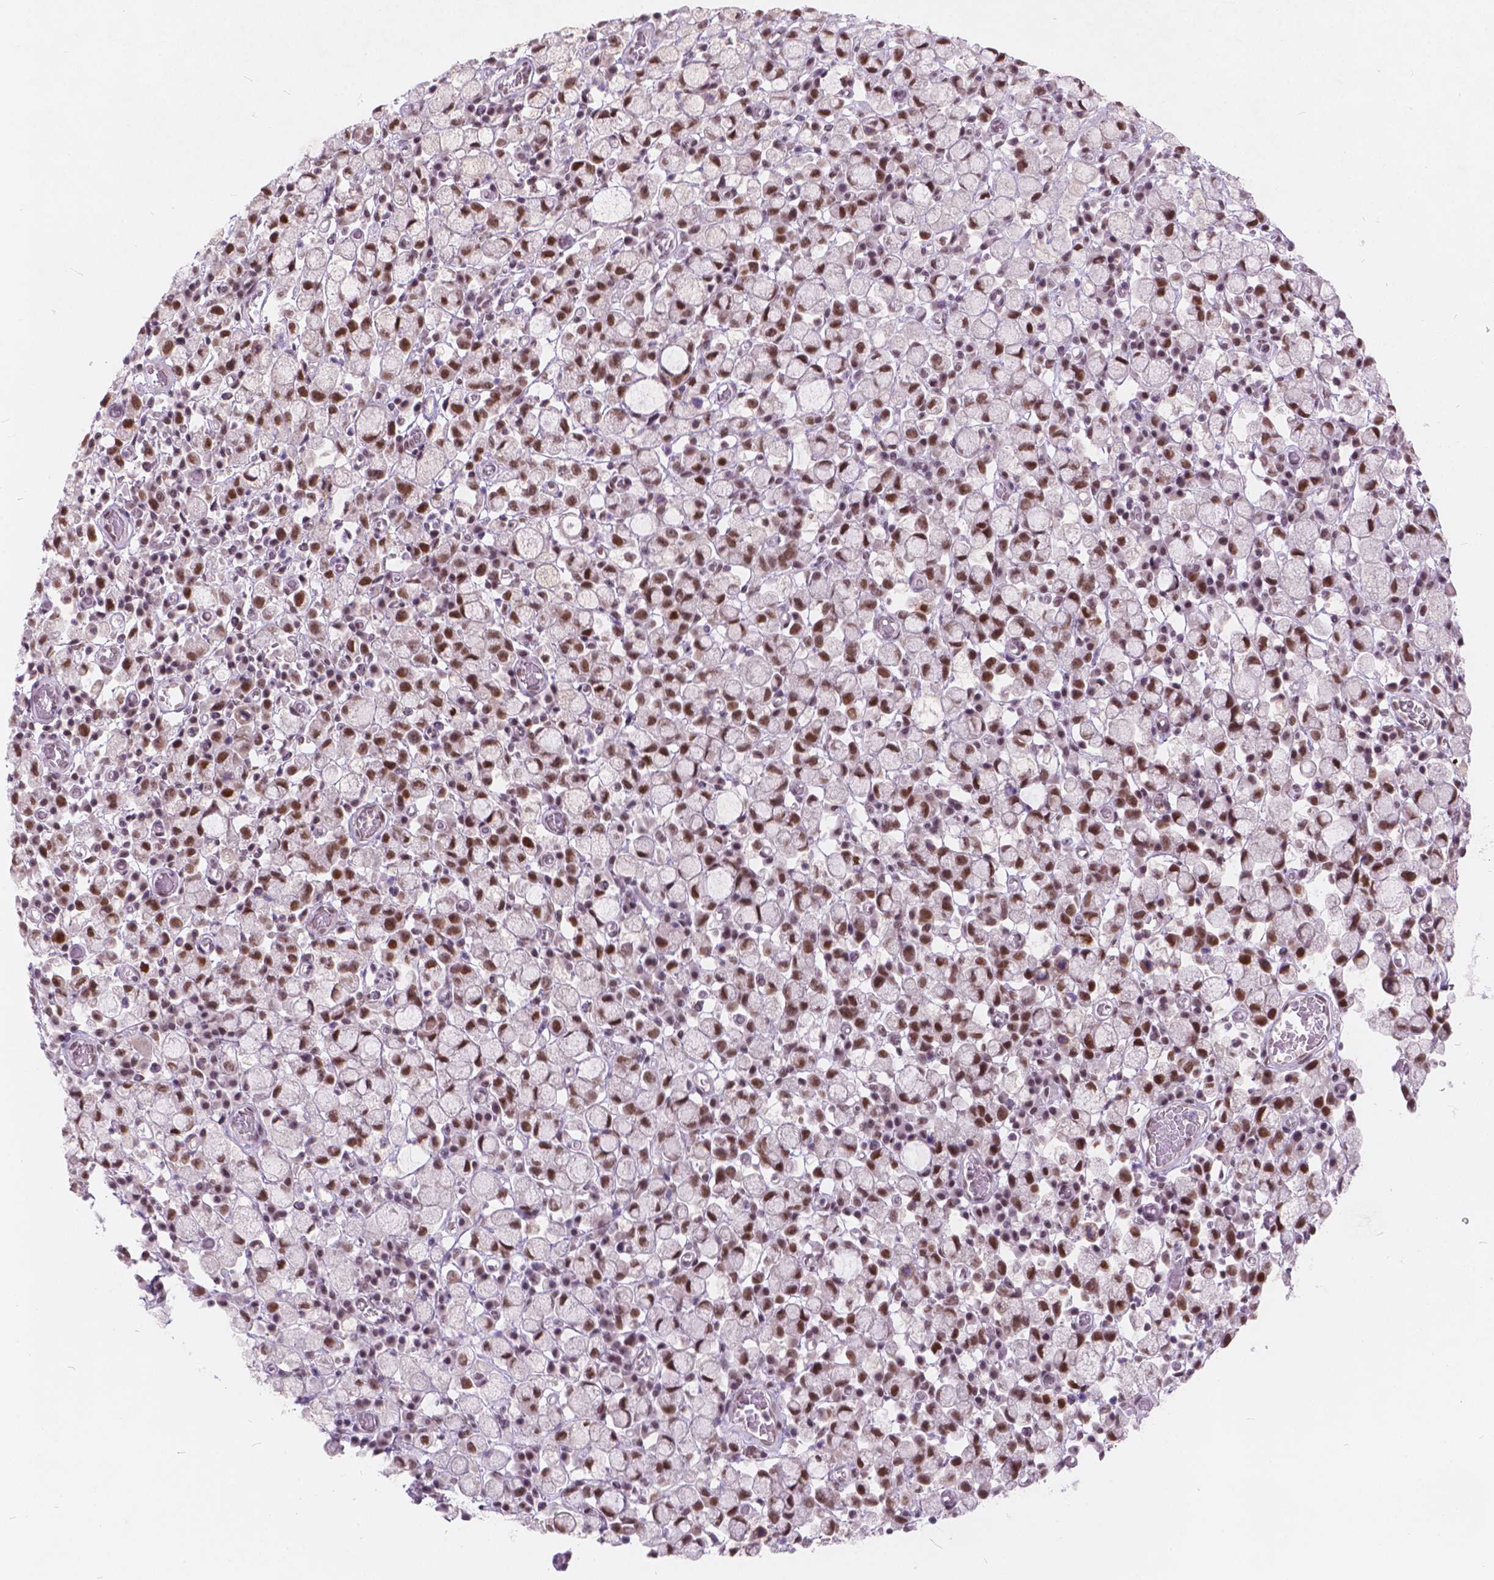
{"staining": {"intensity": "moderate", "quantity": ">75%", "location": "nuclear"}, "tissue": "stomach cancer", "cell_type": "Tumor cells", "image_type": "cancer", "snomed": [{"axis": "morphology", "description": "Adenocarcinoma, NOS"}, {"axis": "topography", "description": "Stomach"}], "caption": "Immunohistochemistry (DAB (3,3'-diaminobenzidine)) staining of human stomach adenocarcinoma reveals moderate nuclear protein expression in about >75% of tumor cells. Immunohistochemistry stains the protein in brown and the nuclei are stained blue.", "gene": "FAM53A", "patient": {"sex": "male", "age": 58}}